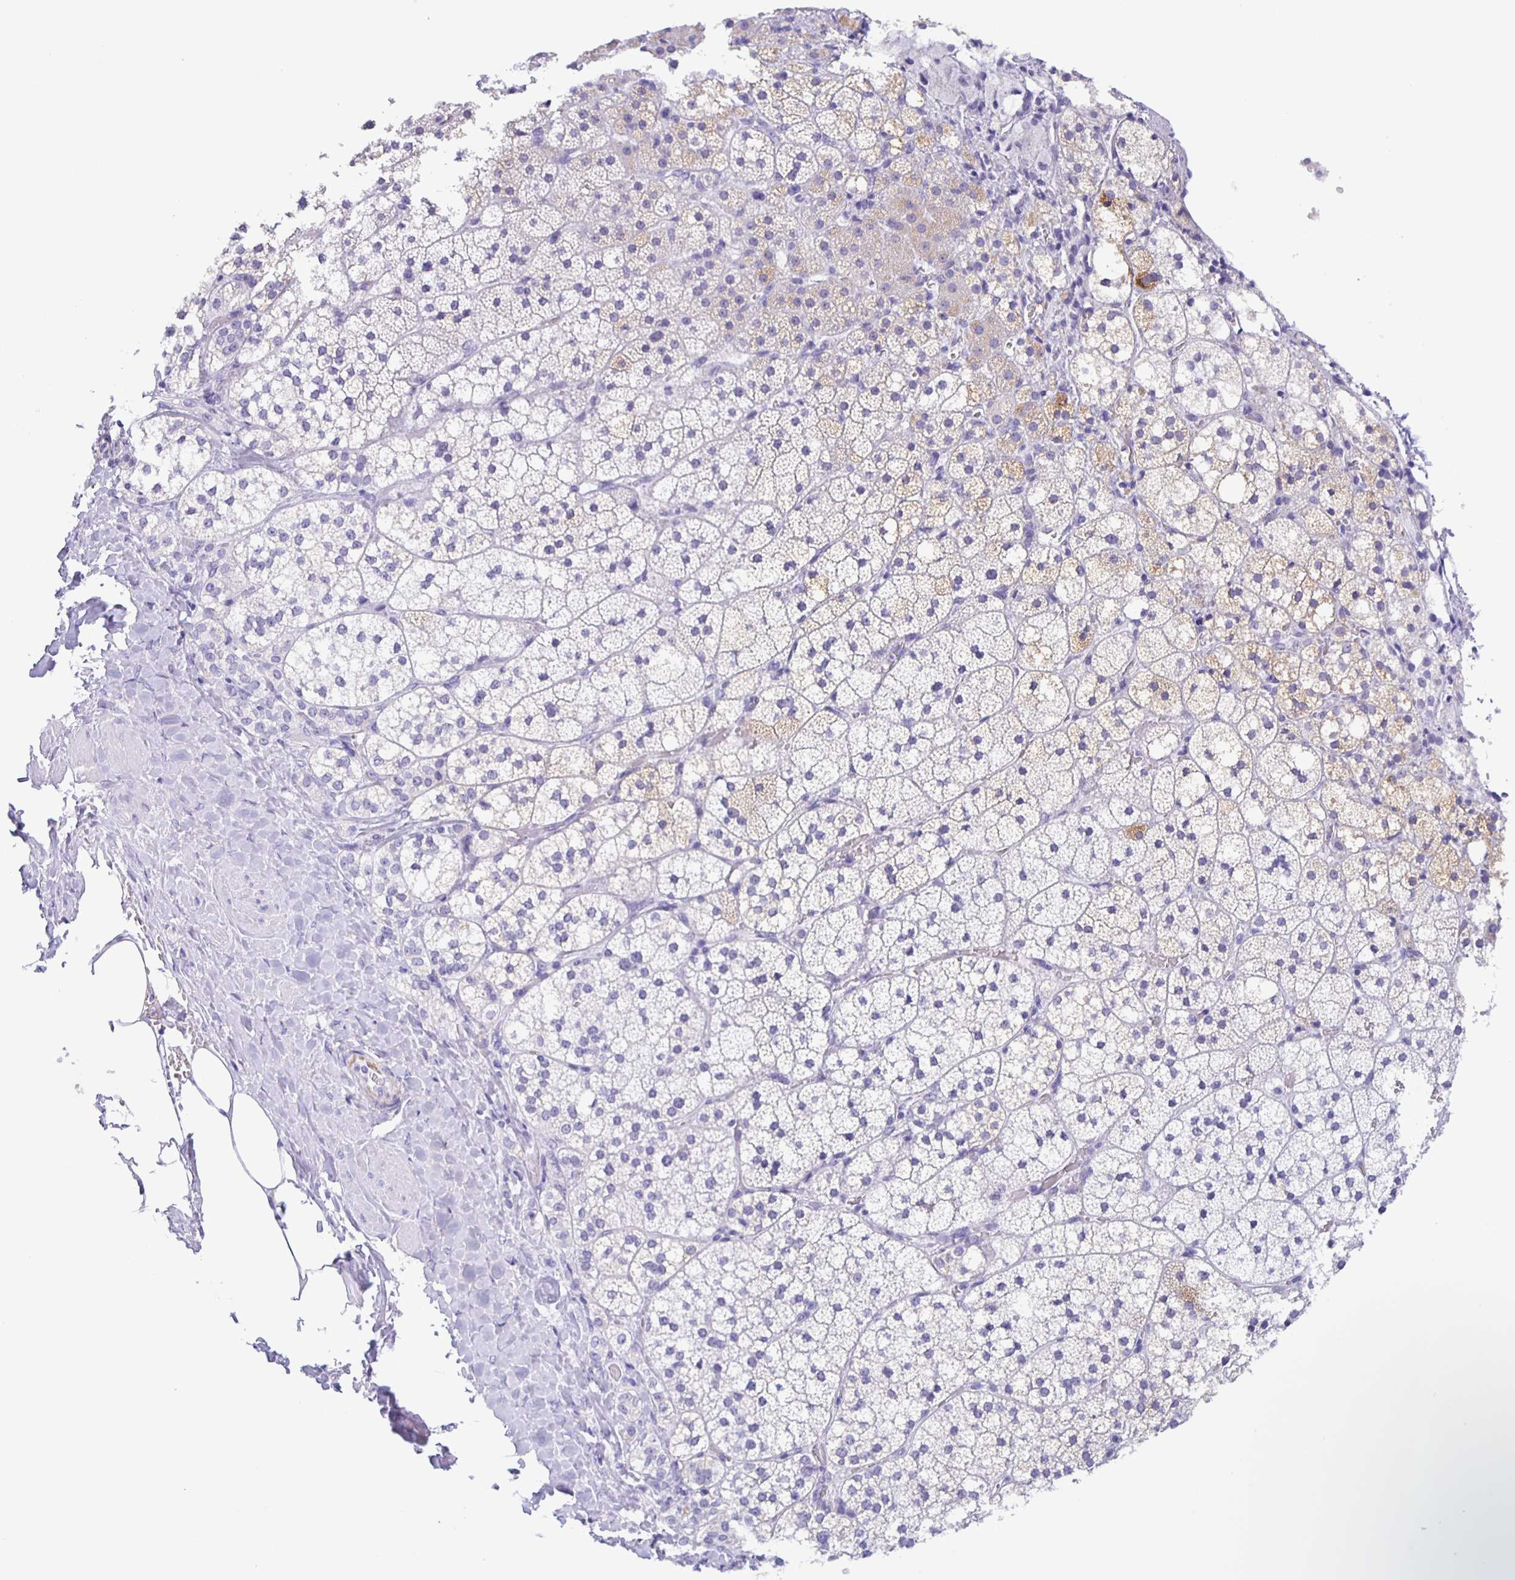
{"staining": {"intensity": "weak", "quantity": "<25%", "location": "cytoplasmic/membranous"}, "tissue": "adrenal gland", "cell_type": "Glandular cells", "image_type": "normal", "snomed": [{"axis": "morphology", "description": "Normal tissue, NOS"}, {"axis": "topography", "description": "Adrenal gland"}], "caption": "Micrograph shows no significant protein positivity in glandular cells of unremarkable adrenal gland.", "gene": "TGIF2LX", "patient": {"sex": "male", "age": 53}}